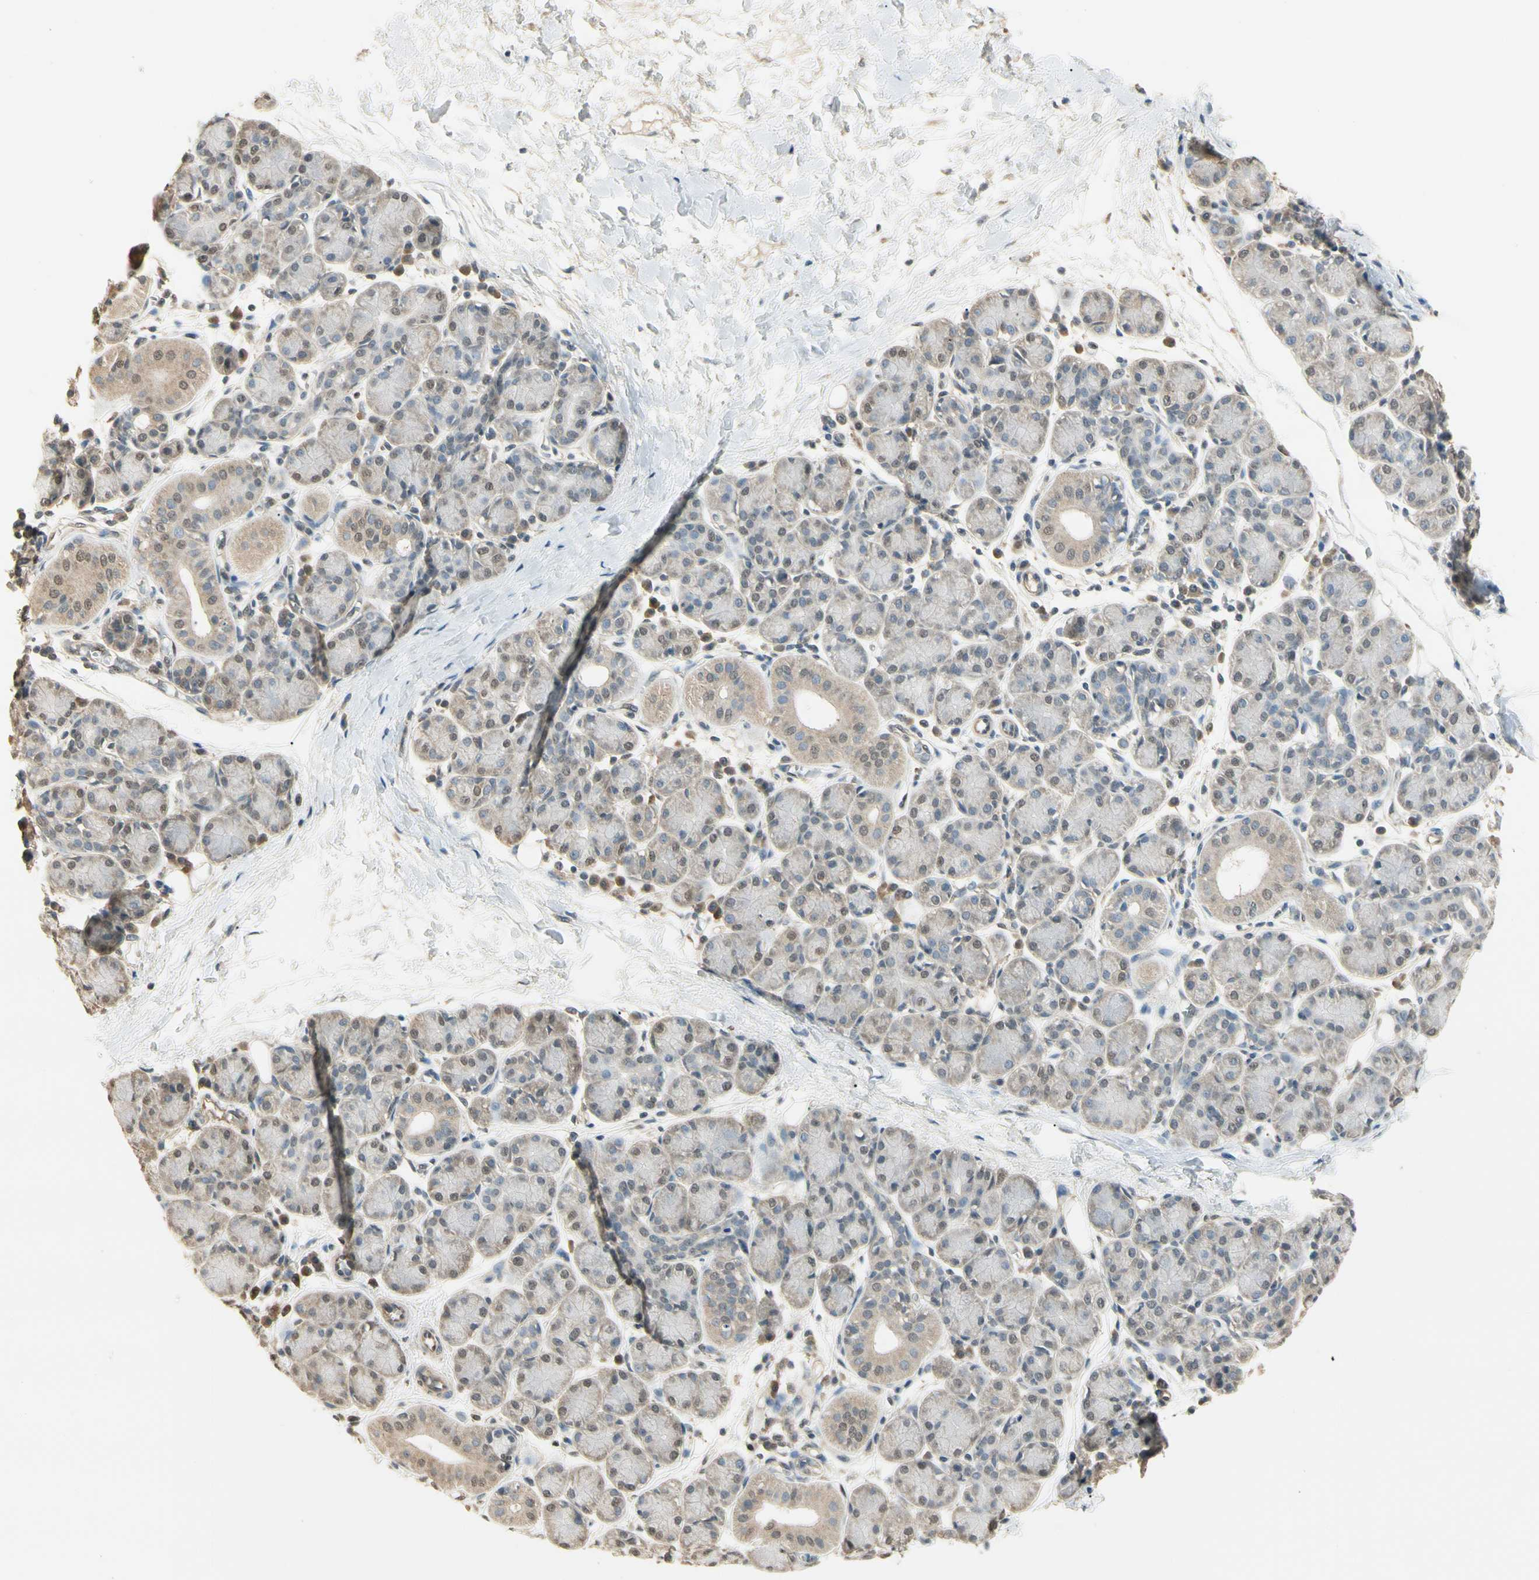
{"staining": {"intensity": "weak", "quantity": "25%-75%", "location": "cytoplasmic/membranous"}, "tissue": "salivary gland", "cell_type": "Glandular cells", "image_type": "normal", "snomed": [{"axis": "morphology", "description": "Normal tissue, NOS"}, {"axis": "morphology", "description": "Inflammation, NOS"}, {"axis": "topography", "description": "Lymph node"}, {"axis": "topography", "description": "Salivary gland"}], "caption": "Glandular cells demonstrate low levels of weak cytoplasmic/membranous expression in about 25%-75% of cells in benign salivary gland.", "gene": "SGCA", "patient": {"sex": "male", "age": 3}}